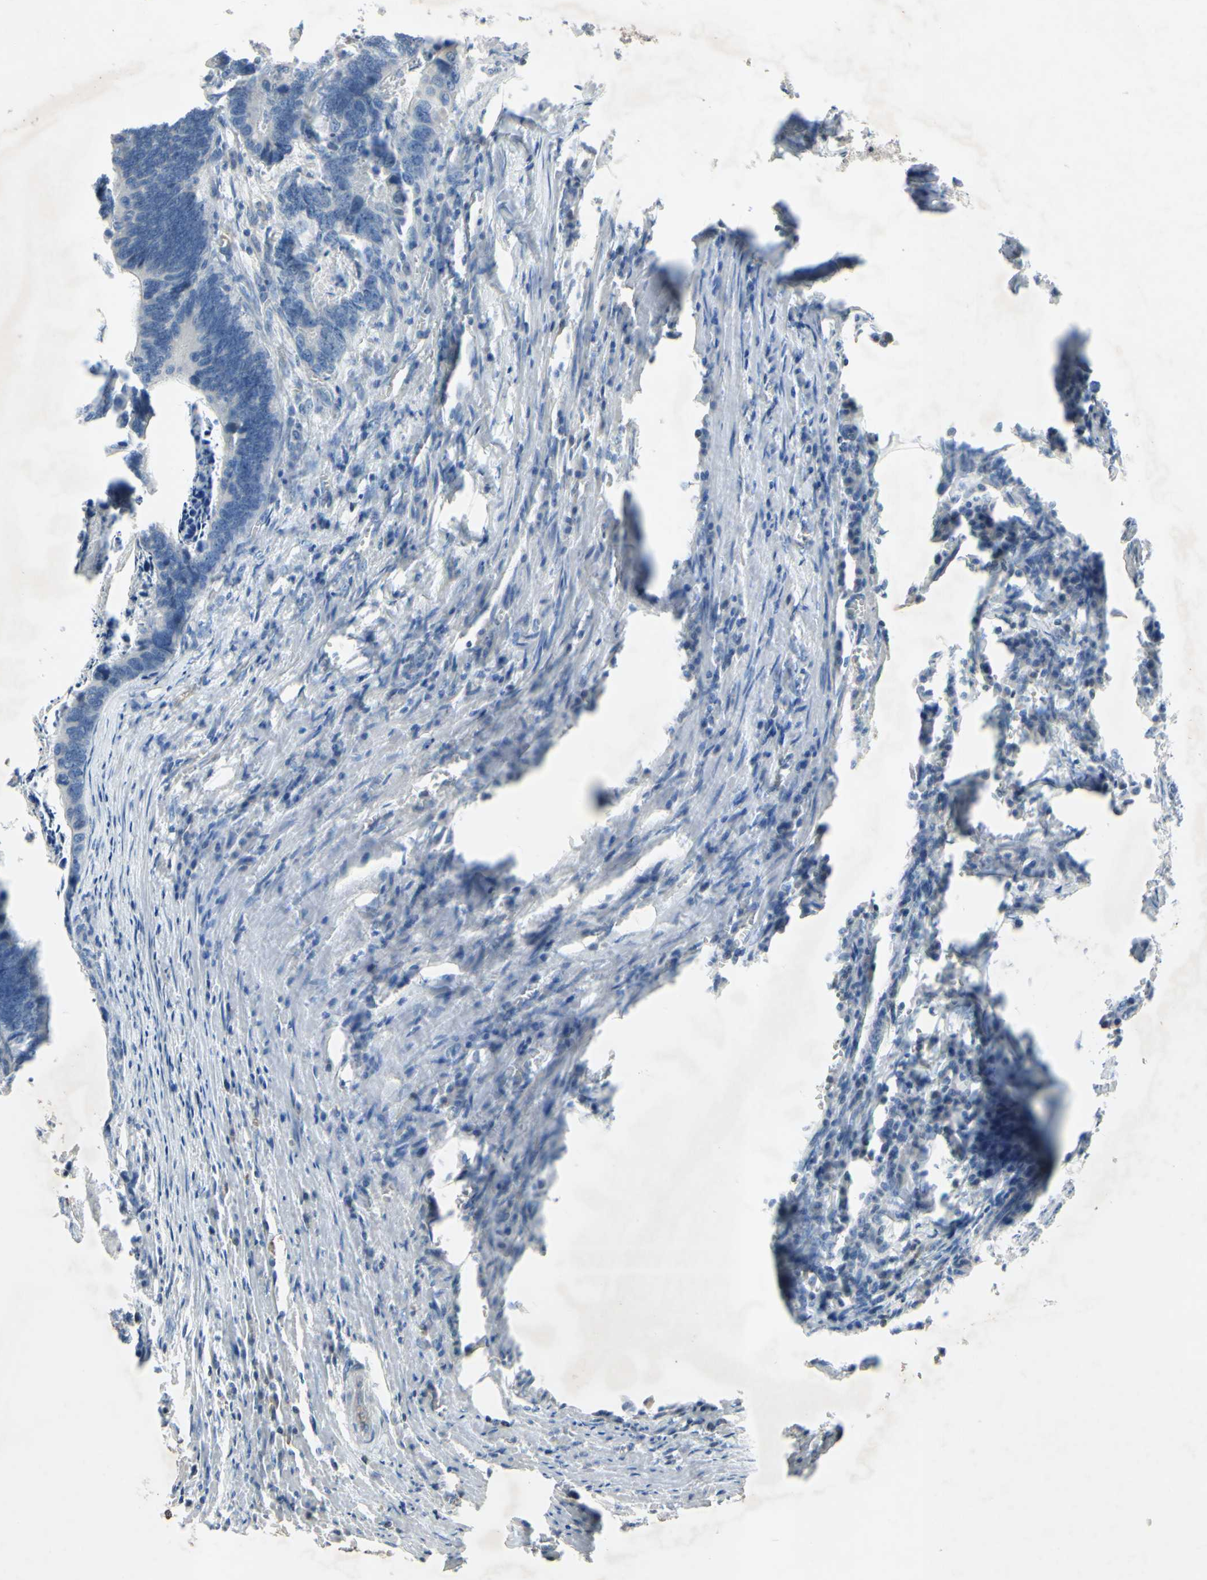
{"staining": {"intensity": "negative", "quantity": "none", "location": "none"}, "tissue": "colorectal cancer", "cell_type": "Tumor cells", "image_type": "cancer", "snomed": [{"axis": "morphology", "description": "Adenocarcinoma, NOS"}, {"axis": "topography", "description": "Colon"}], "caption": "IHC of human adenocarcinoma (colorectal) reveals no positivity in tumor cells. The staining was performed using DAB to visualize the protein expression in brown, while the nuclei were stained in blue with hematoxylin (Magnification: 20x).", "gene": "ARG1", "patient": {"sex": "male", "age": 72}}